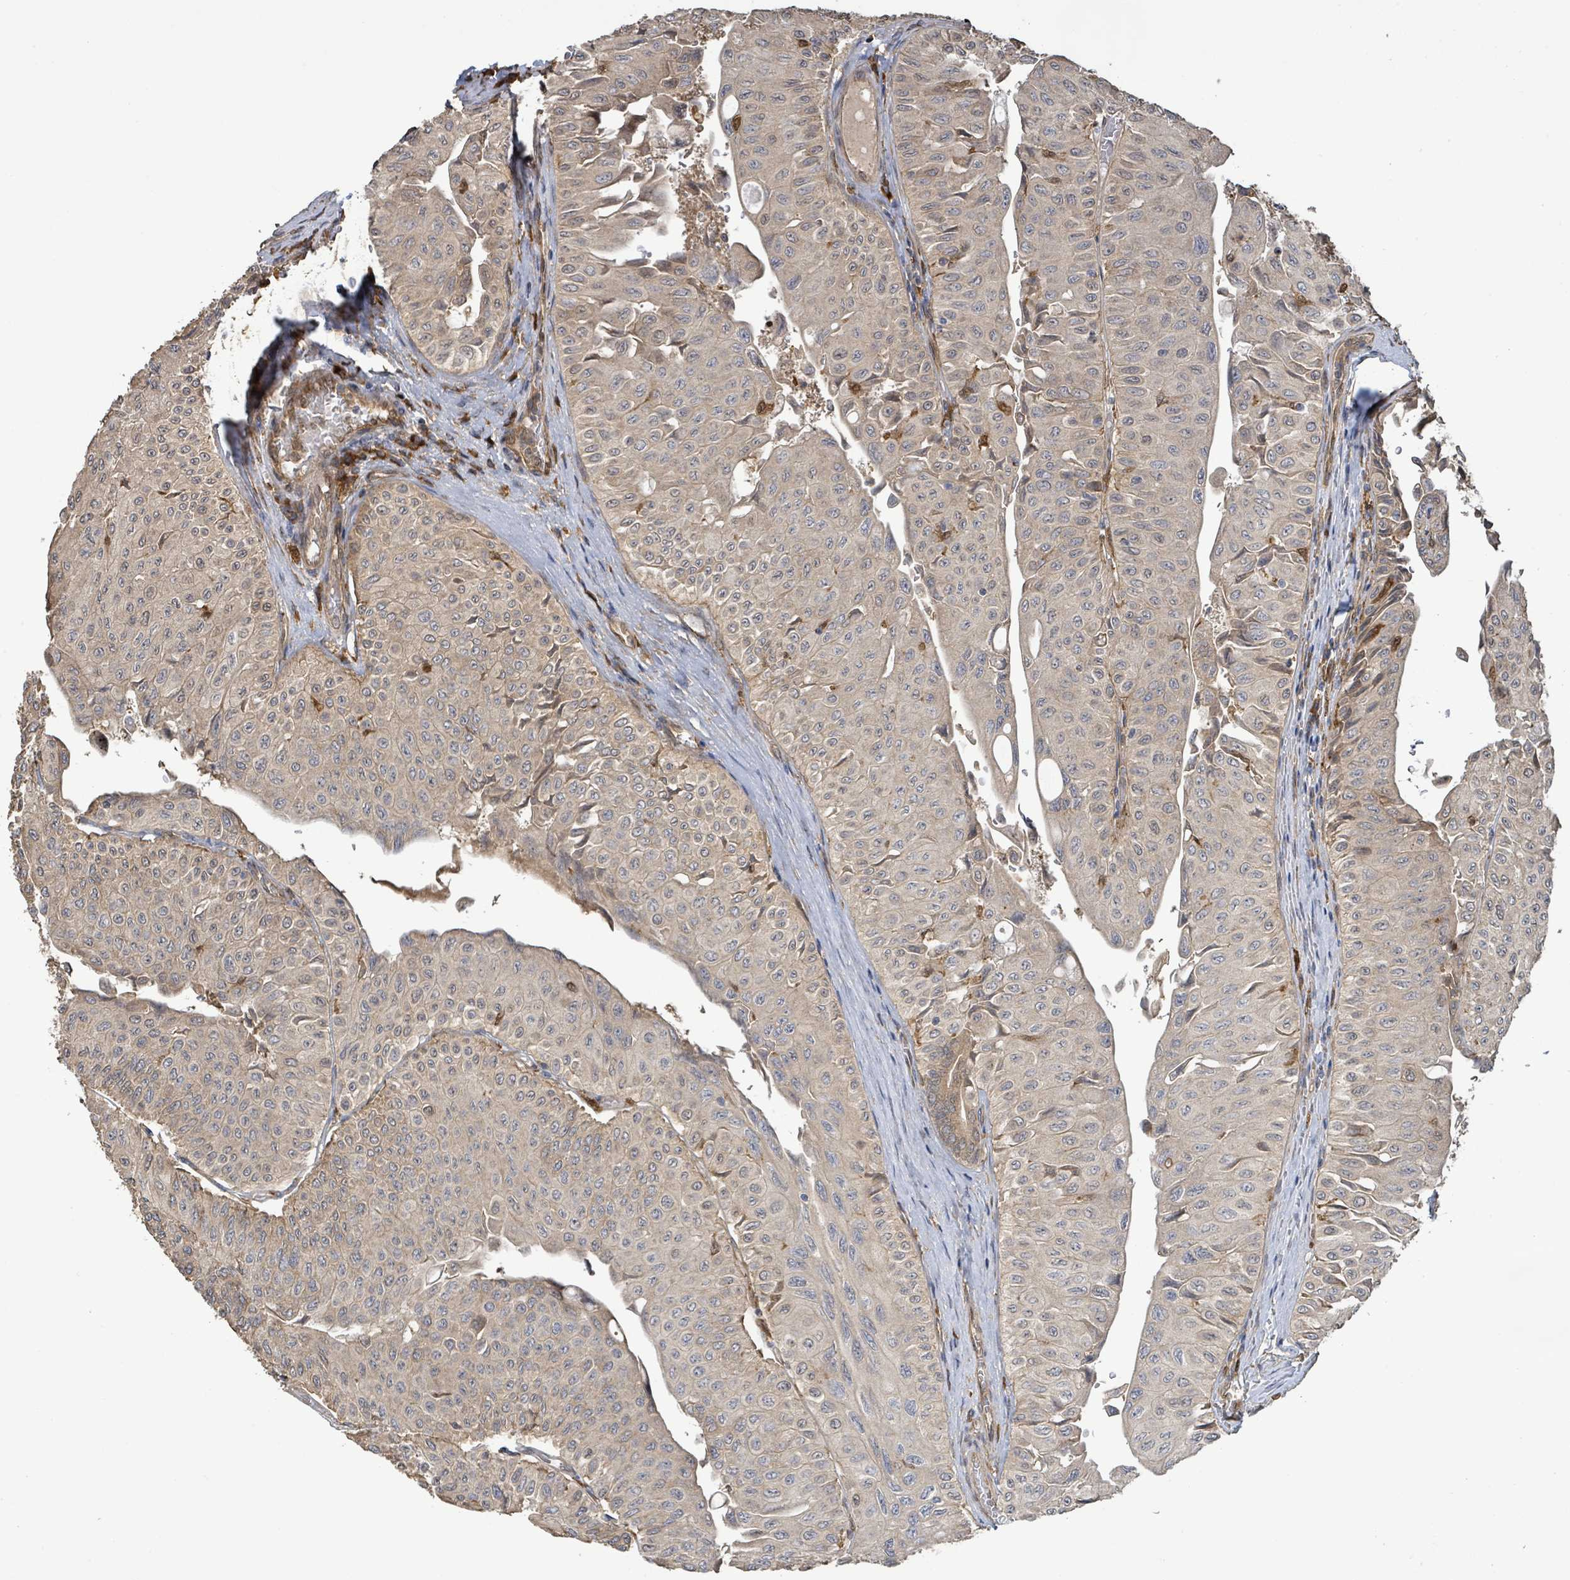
{"staining": {"intensity": "weak", "quantity": "25%-75%", "location": "cytoplasmic/membranous"}, "tissue": "urothelial cancer", "cell_type": "Tumor cells", "image_type": "cancer", "snomed": [{"axis": "morphology", "description": "Urothelial carcinoma, NOS"}, {"axis": "topography", "description": "Urinary bladder"}], "caption": "Immunohistochemical staining of human transitional cell carcinoma displays low levels of weak cytoplasmic/membranous protein expression in about 25%-75% of tumor cells. (Stains: DAB (3,3'-diaminobenzidine) in brown, nuclei in blue, Microscopy: brightfield microscopy at high magnification).", "gene": "ARPIN", "patient": {"sex": "male", "age": 59}}